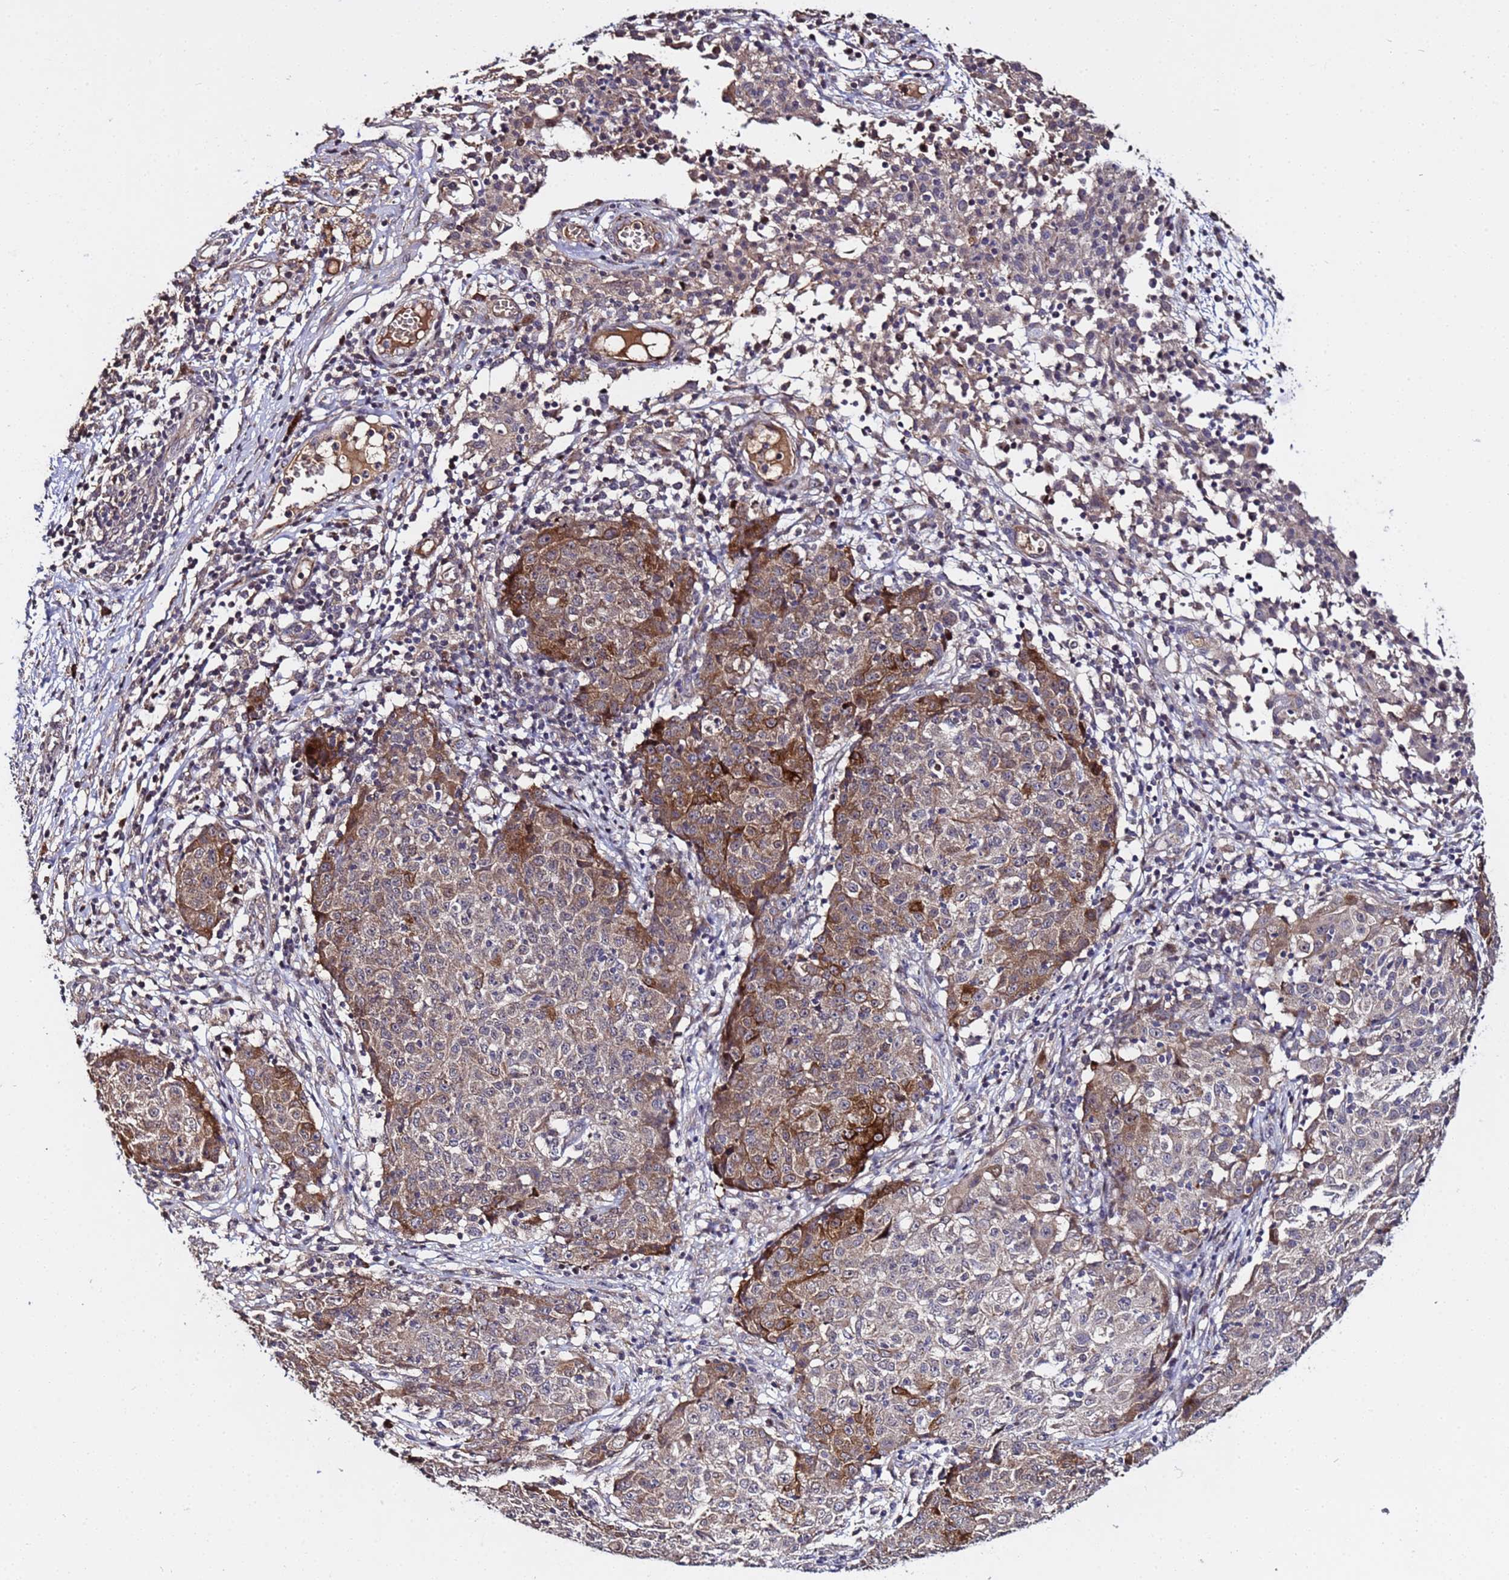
{"staining": {"intensity": "moderate", "quantity": "25%-75%", "location": "cytoplasmic/membranous"}, "tissue": "ovarian cancer", "cell_type": "Tumor cells", "image_type": "cancer", "snomed": [{"axis": "morphology", "description": "Carcinoma, endometroid"}, {"axis": "topography", "description": "Ovary"}], "caption": "Immunohistochemical staining of human ovarian cancer (endometroid carcinoma) shows moderate cytoplasmic/membranous protein expression in about 25%-75% of tumor cells. Using DAB (brown) and hematoxylin (blue) stains, captured at high magnification using brightfield microscopy.", "gene": "WNK4", "patient": {"sex": "female", "age": 42}}